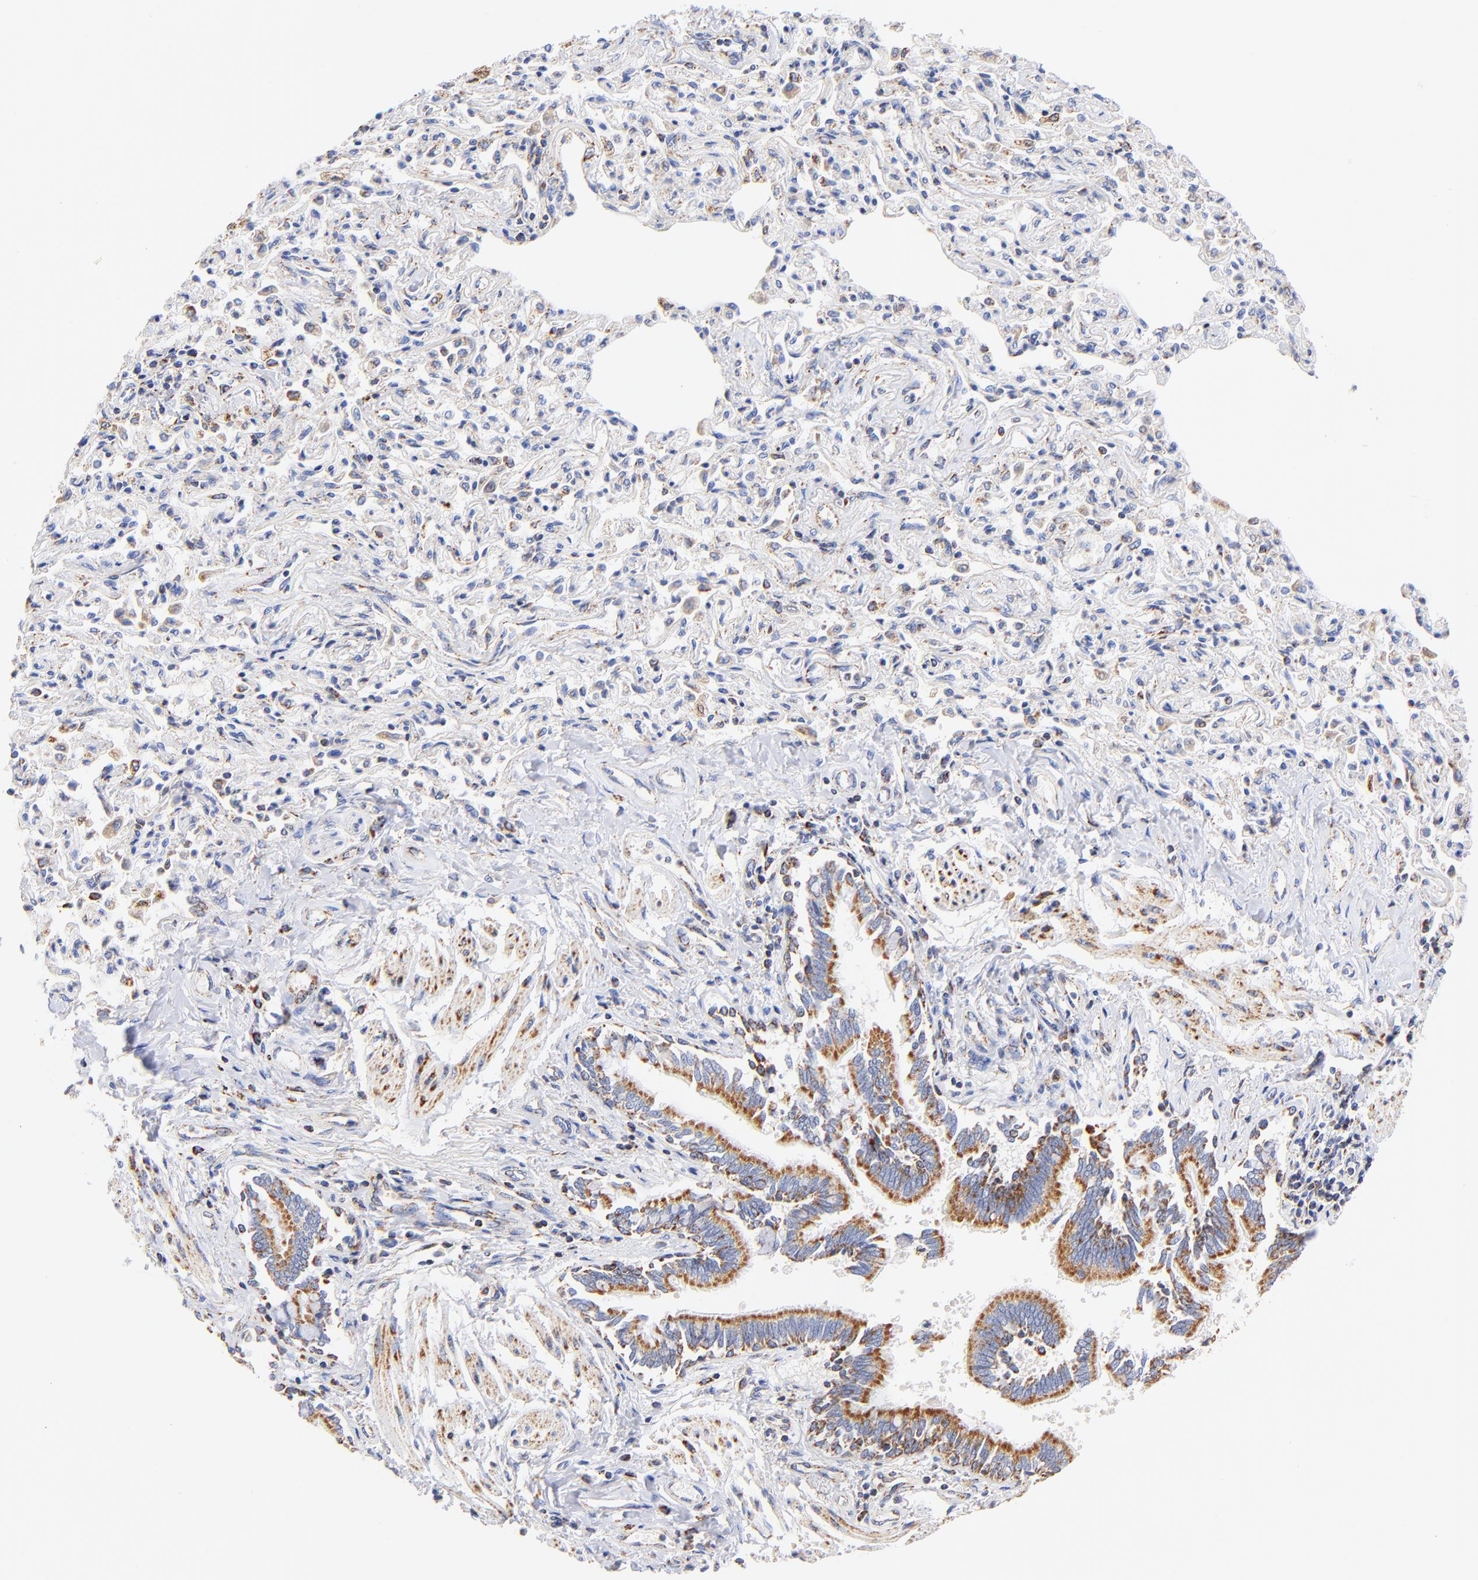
{"staining": {"intensity": "moderate", "quantity": ">75%", "location": "cytoplasmic/membranous"}, "tissue": "bronchus", "cell_type": "Respiratory epithelial cells", "image_type": "normal", "snomed": [{"axis": "morphology", "description": "Normal tissue, NOS"}, {"axis": "topography", "description": "Lung"}], "caption": "The micrograph demonstrates a brown stain indicating the presence of a protein in the cytoplasmic/membranous of respiratory epithelial cells in bronchus.", "gene": "ATP5F1D", "patient": {"sex": "male", "age": 64}}